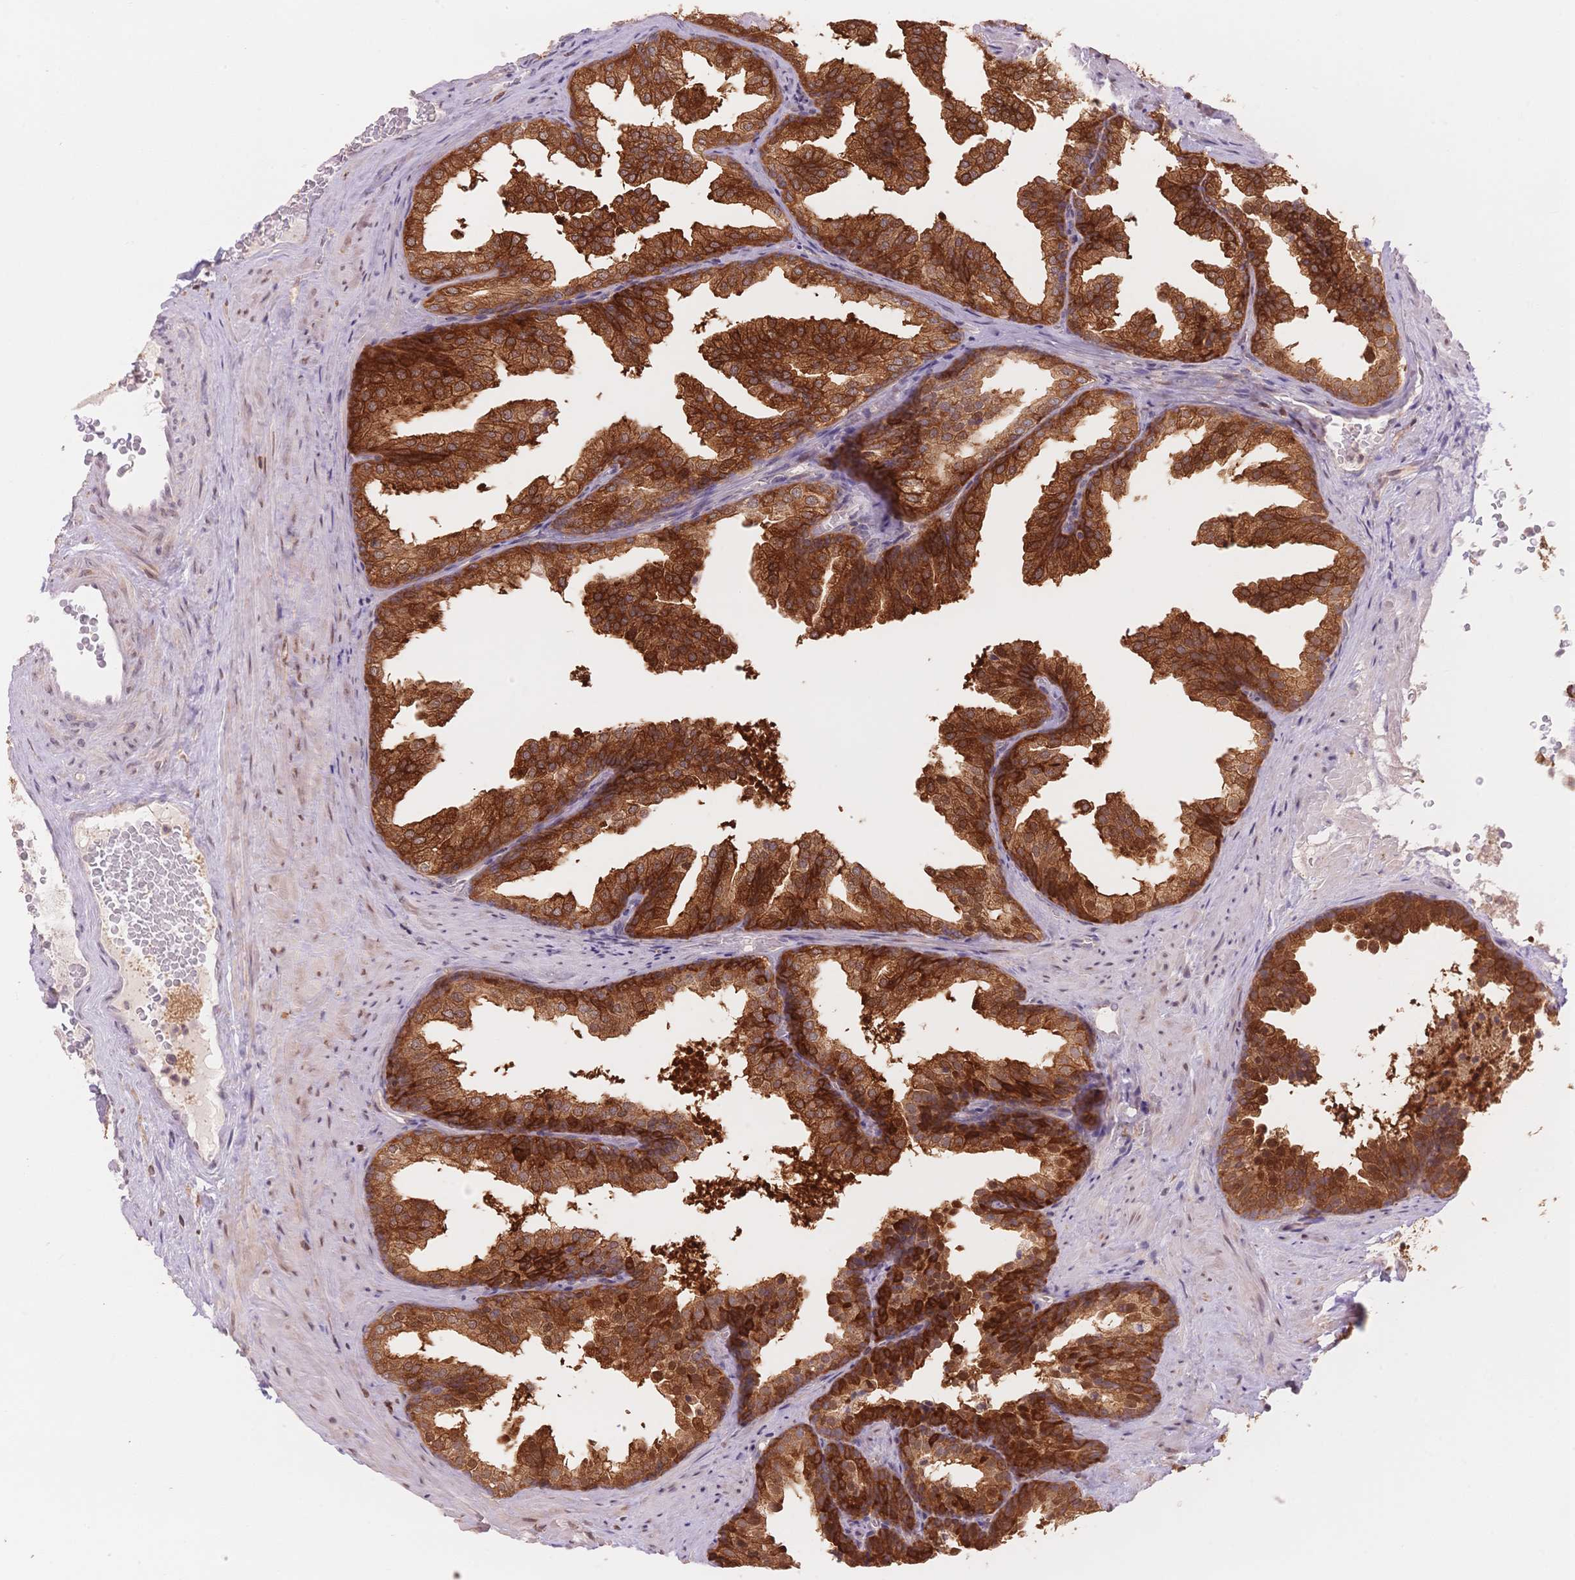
{"staining": {"intensity": "strong", "quantity": ">75%", "location": "cytoplasmic/membranous"}, "tissue": "prostate", "cell_type": "Glandular cells", "image_type": "normal", "snomed": [{"axis": "morphology", "description": "Normal tissue, NOS"}, {"axis": "topography", "description": "Prostate"}], "caption": "Strong cytoplasmic/membranous staining is seen in about >75% of glandular cells in benign prostate.", "gene": "STK39", "patient": {"sex": "male", "age": 37}}